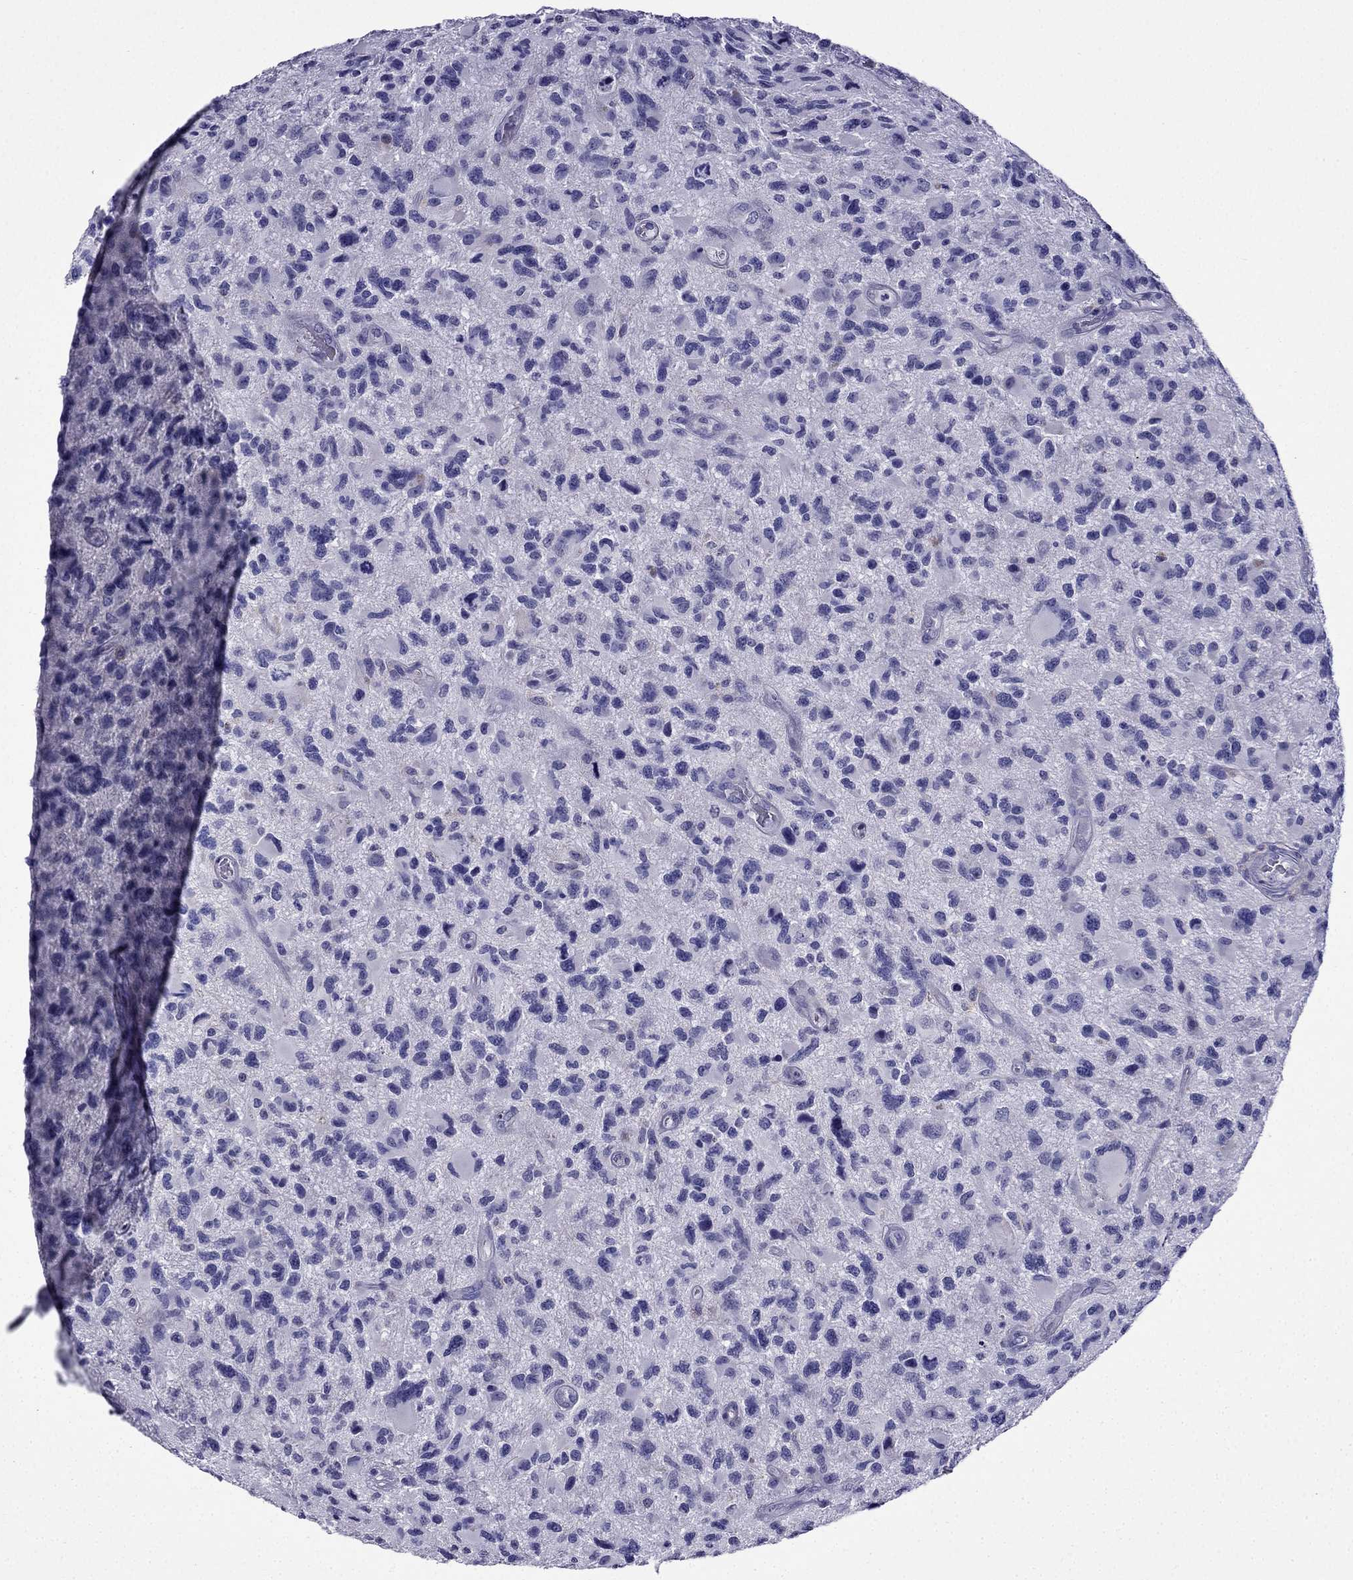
{"staining": {"intensity": "negative", "quantity": "none", "location": "none"}, "tissue": "glioma", "cell_type": "Tumor cells", "image_type": "cancer", "snomed": [{"axis": "morphology", "description": "Glioma, malignant, NOS"}, {"axis": "morphology", "description": "Glioma, malignant, High grade"}, {"axis": "topography", "description": "Brain"}], "caption": "Glioma was stained to show a protein in brown. There is no significant expression in tumor cells.", "gene": "TSSK4", "patient": {"sex": "female", "age": 71}}